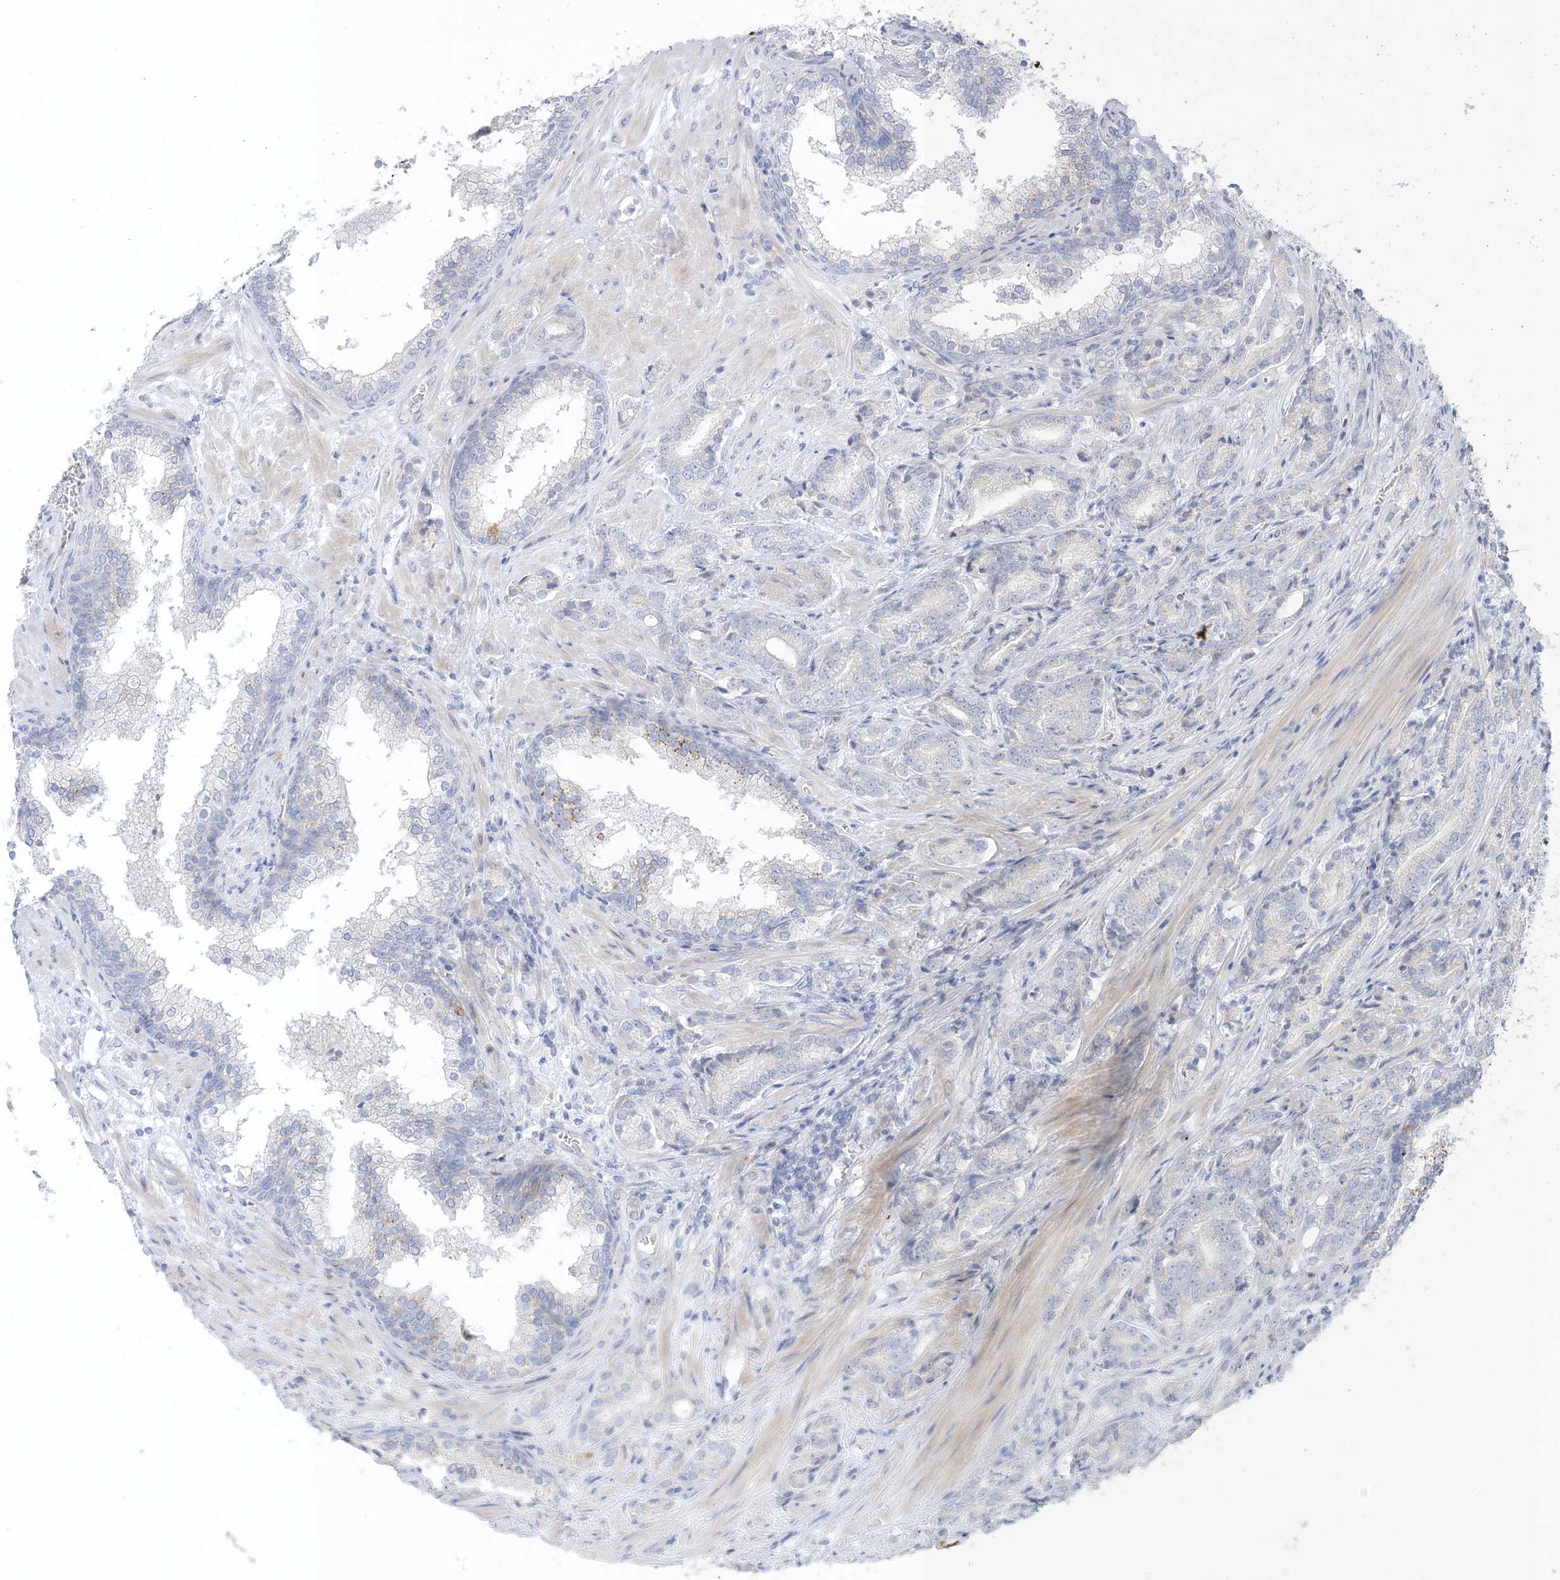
{"staining": {"intensity": "negative", "quantity": "none", "location": "none"}, "tissue": "prostate cancer", "cell_type": "Tumor cells", "image_type": "cancer", "snomed": [{"axis": "morphology", "description": "Adenocarcinoma, High grade"}, {"axis": "topography", "description": "Prostate"}], "caption": "Tumor cells are negative for brown protein staining in prostate high-grade adenocarcinoma.", "gene": "XIRP2", "patient": {"sex": "male", "age": 57}}